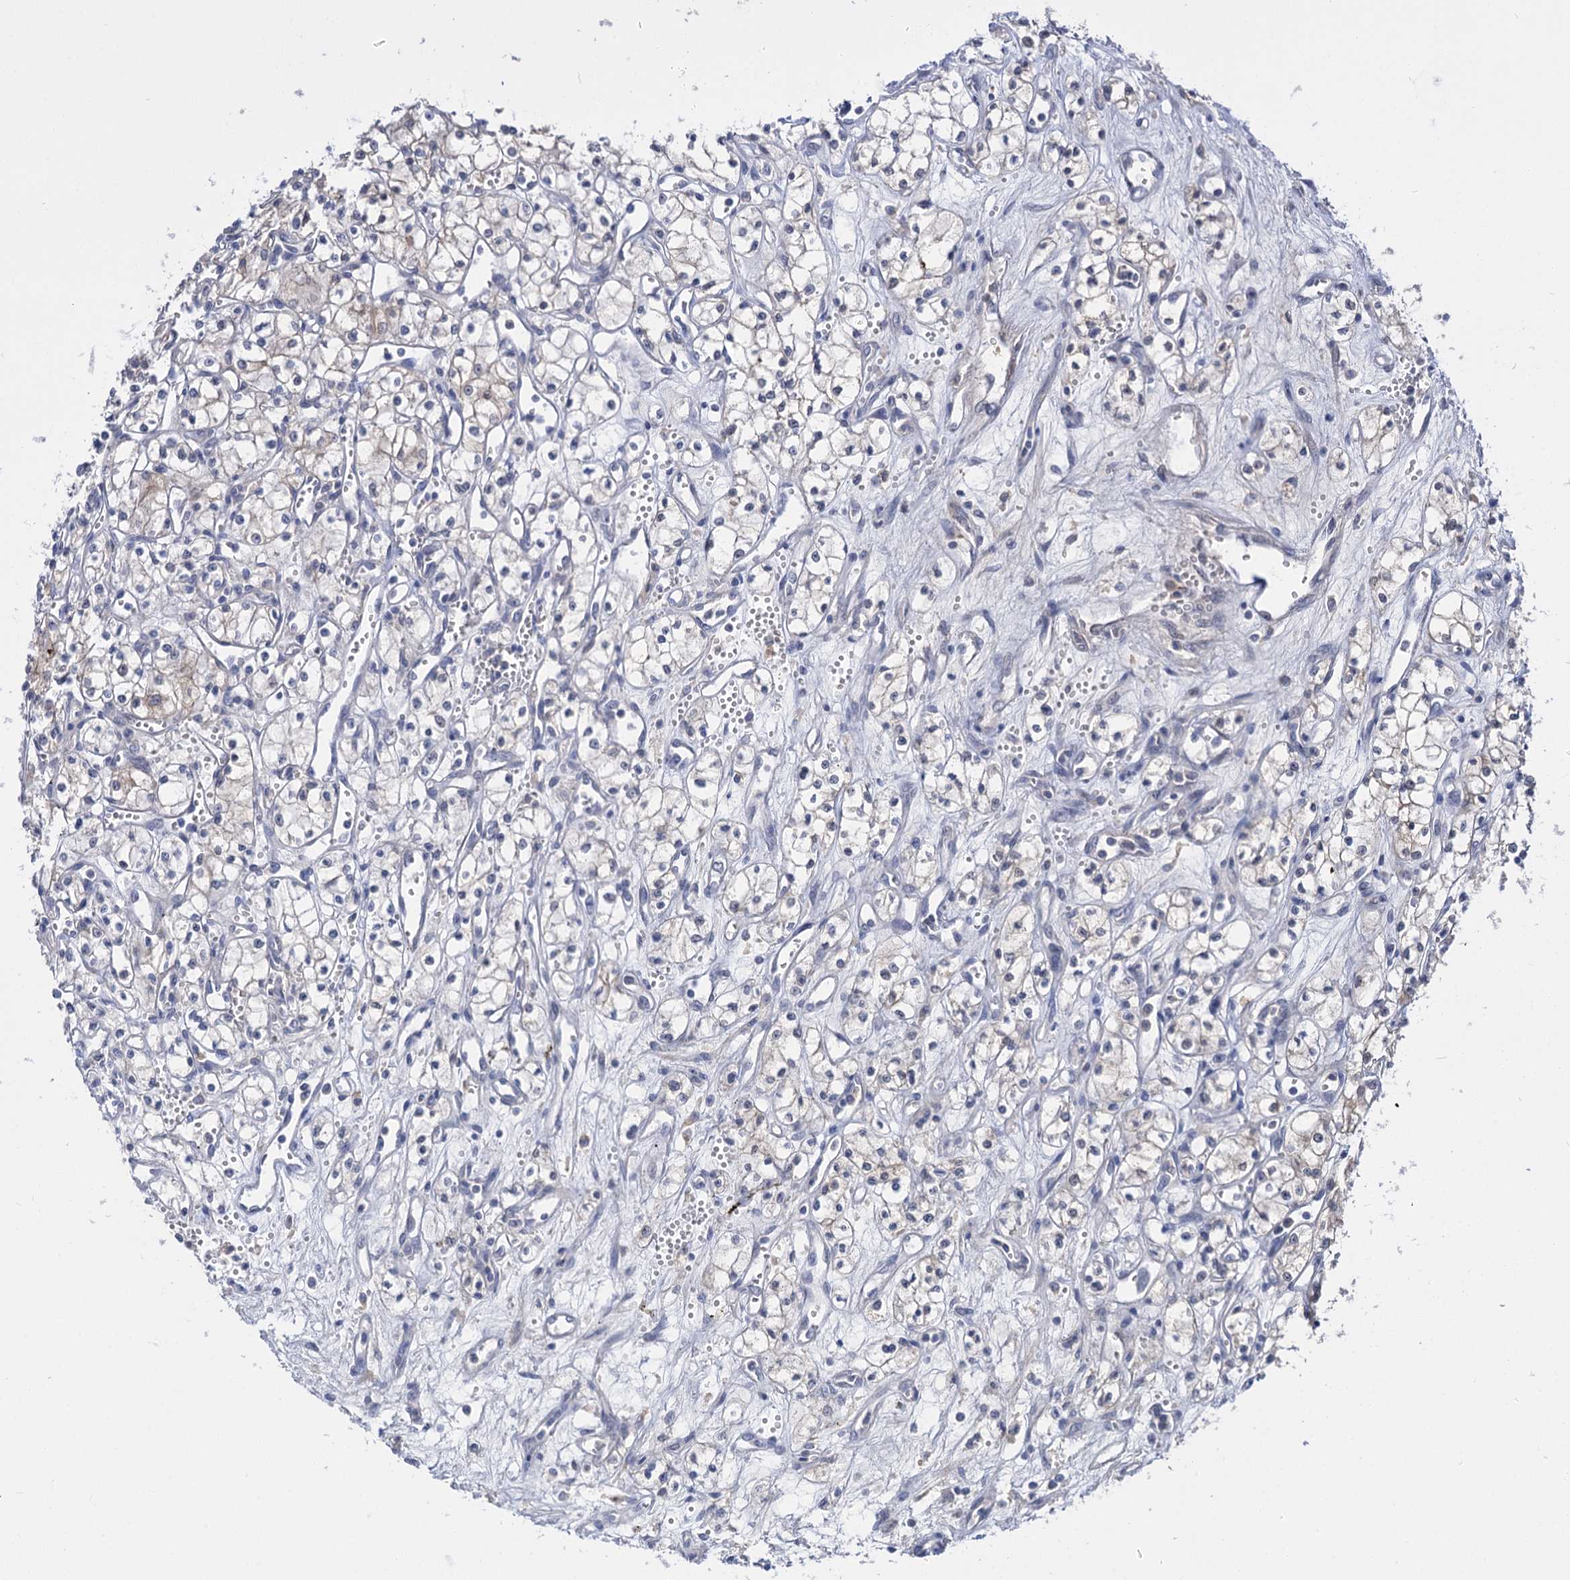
{"staining": {"intensity": "negative", "quantity": "none", "location": "none"}, "tissue": "renal cancer", "cell_type": "Tumor cells", "image_type": "cancer", "snomed": [{"axis": "morphology", "description": "Adenocarcinoma, NOS"}, {"axis": "topography", "description": "Kidney"}], "caption": "Immunohistochemistry photomicrograph of neoplastic tissue: human renal cancer (adenocarcinoma) stained with DAB (3,3'-diaminobenzidine) displays no significant protein staining in tumor cells. Nuclei are stained in blue.", "gene": "NEK10", "patient": {"sex": "male", "age": 59}}